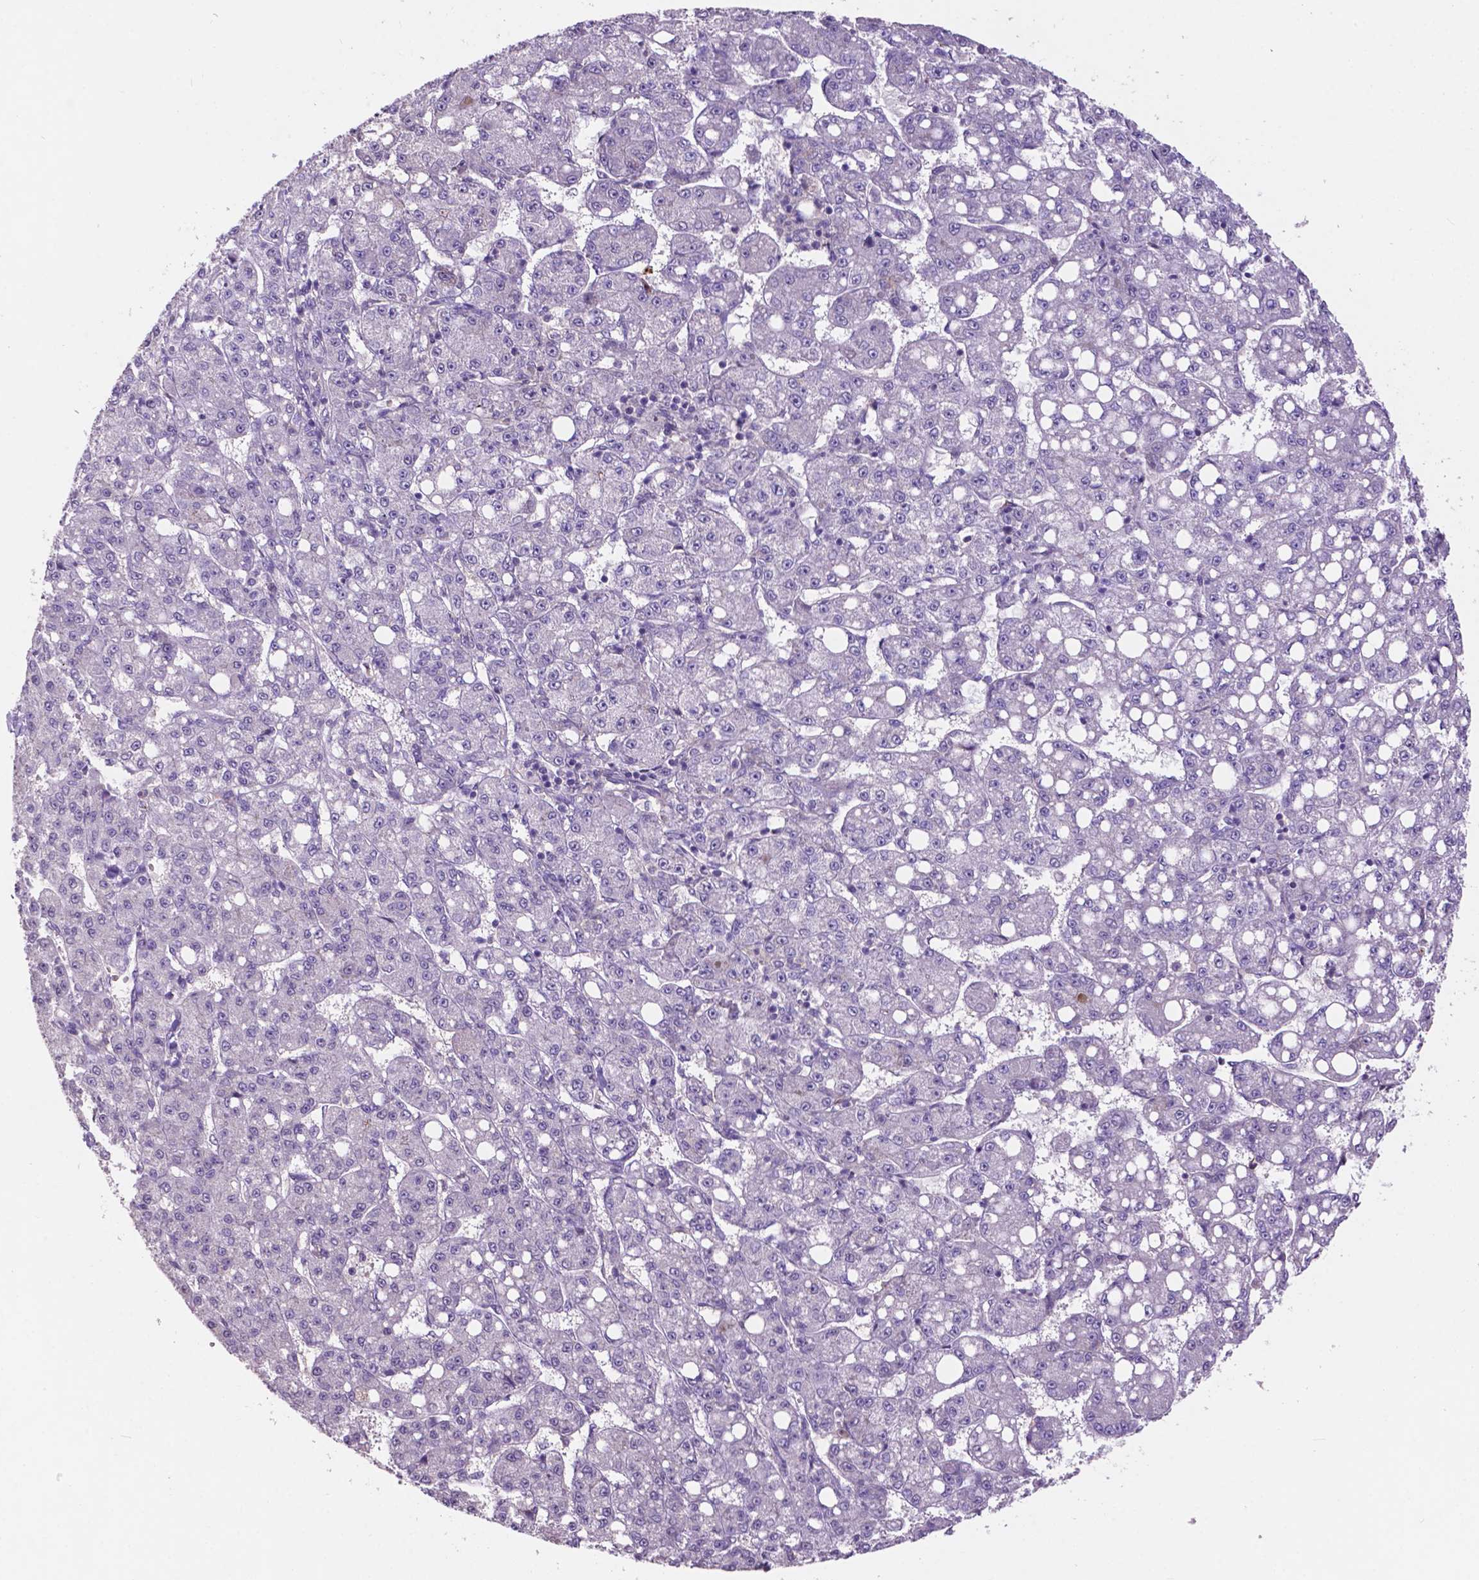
{"staining": {"intensity": "negative", "quantity": "none", "location": "none"}, "tissue": "liver cancer", "cell_type": "Tumor cells", "image_type": "cancer", "snomed": [{"axis": "morphology", "description": "Carcinoma, Hepatocellular, NOS"}, {"axis": "topography", "description": "Liver"}], "caption": "A micrograph of liver cancer stained for a protein displays no brown staining in tumor cells.", "gene": "PLSCR1", "patient": {"sex": "female", "age": 65}}